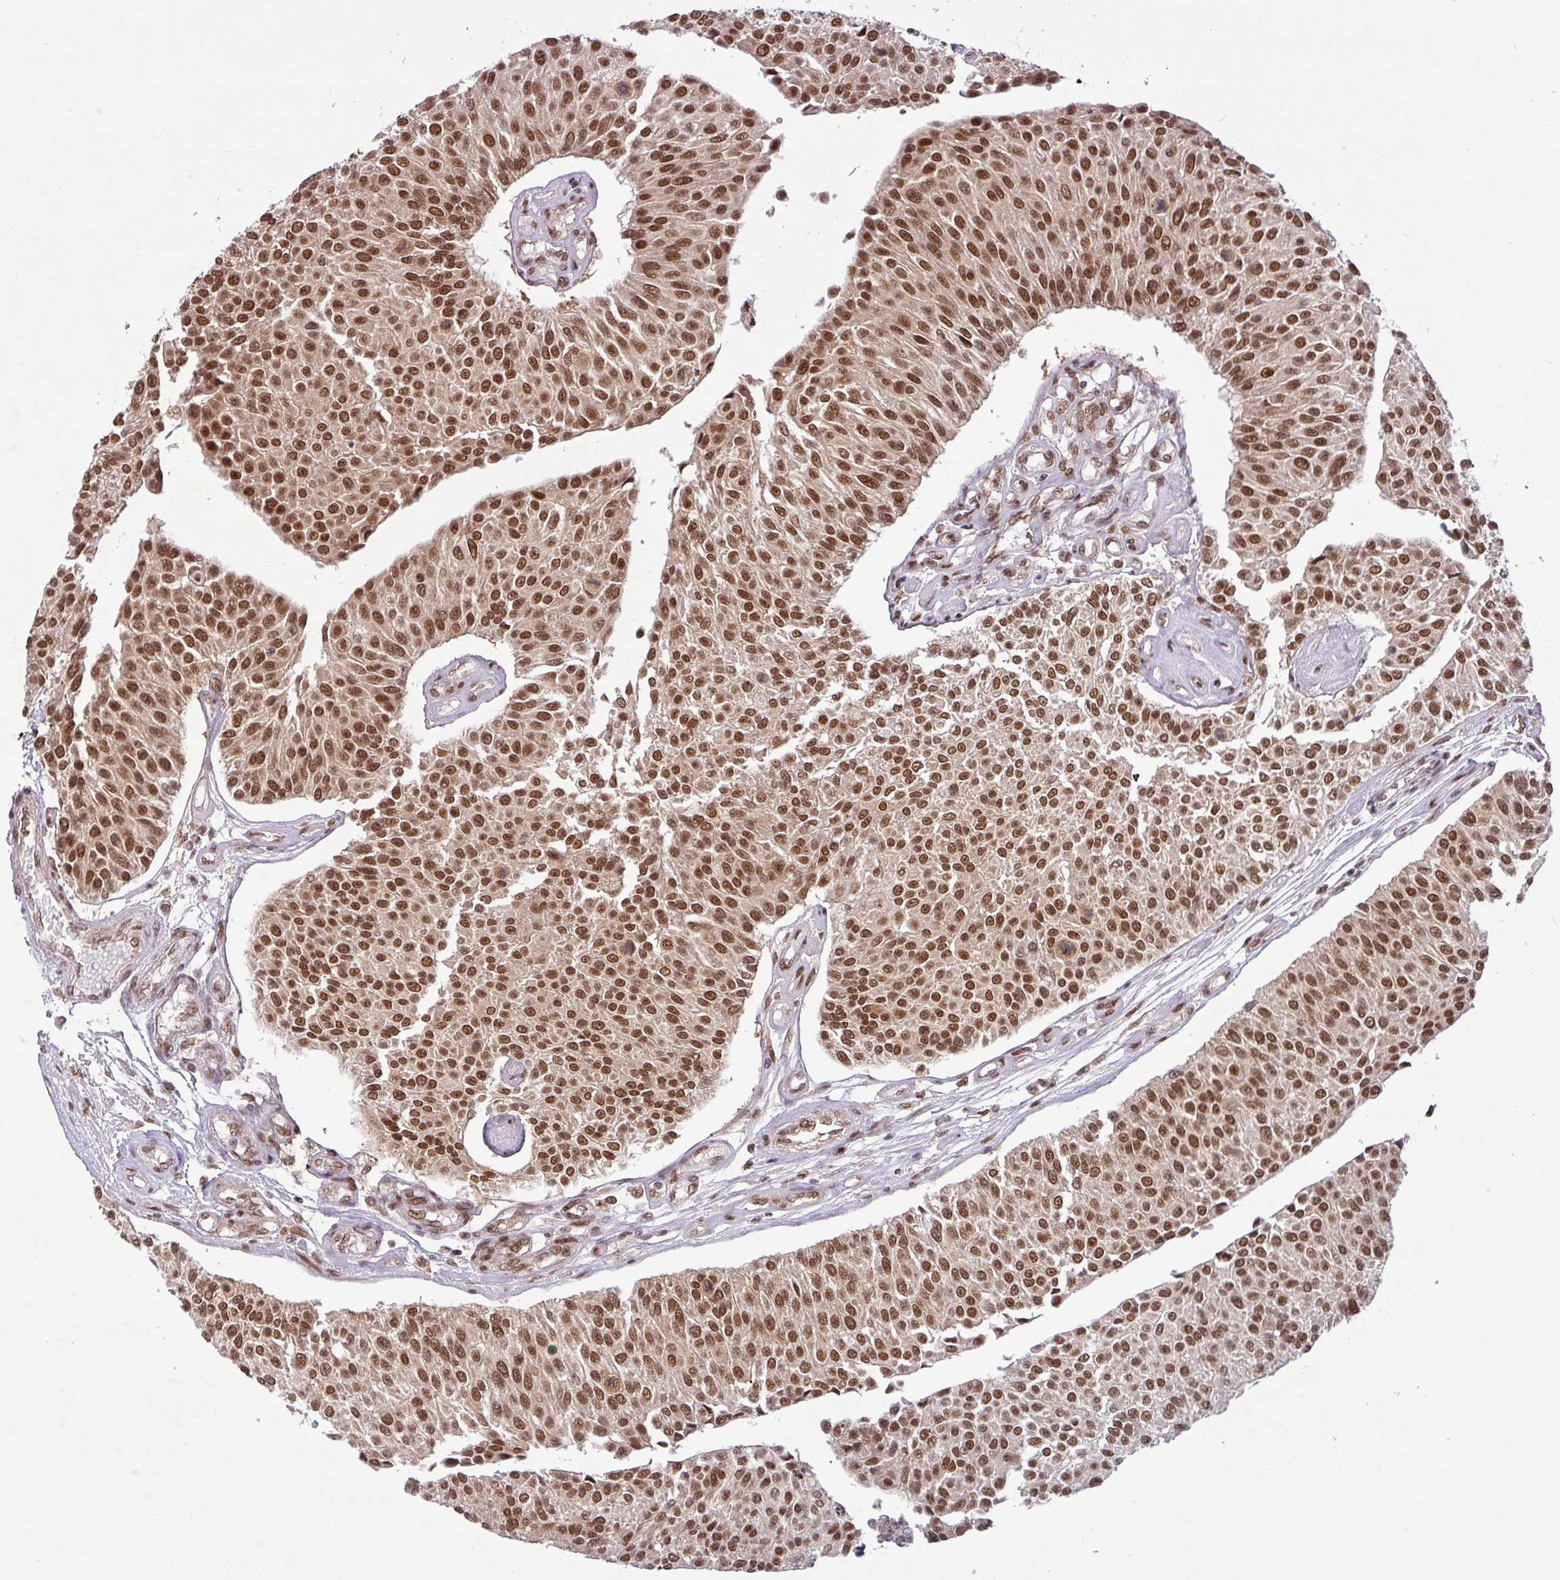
{"staining": {"intensity": "strong", "quantity": ">75%", "location": "nuclear"}, "tissue": "urothelial cancer", "cell_type": "Tumor cells", "image_type": "cancer", "snomed": [{"axis": "morphology", "description": "Urothelial carcinoma, NOS"}, {"axis": "topography", "description": "Urinary bladder"}], "caption": "Transitional cell carcinoma stained for a protein demonstrates strong nuclear positivity in tumor cells.", "gene": "SRSF2", "patient": {"sex": "male", "age": 55}}